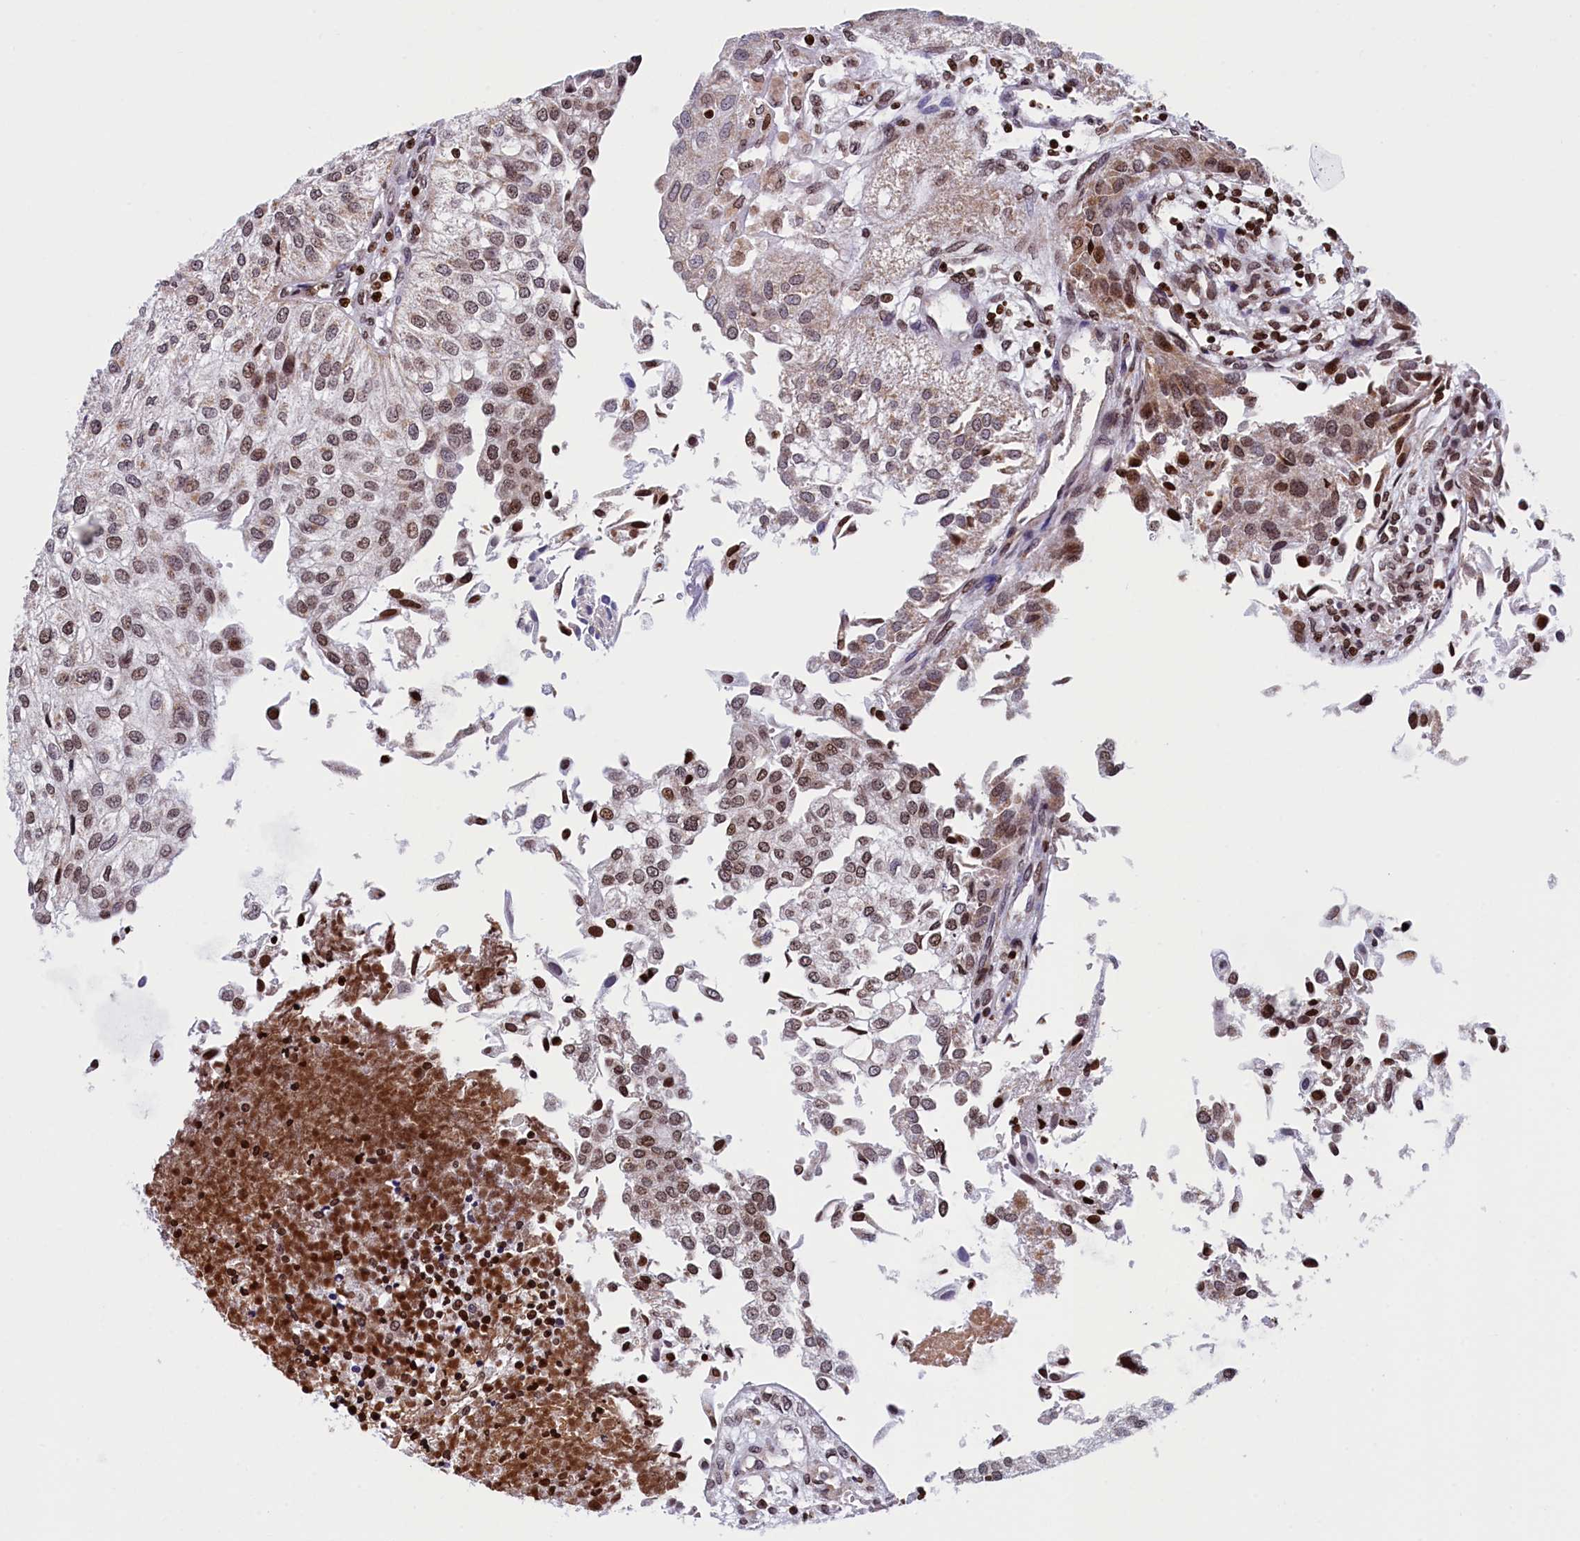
{"staining": {"intensity": "moderate", "quantity": "25%-75%", "location": "nuclear"}, "tissue": "urothelial cancer", "cell_type": "Tumor cells", "image_type": "cancer", "snomed": [{"axis": "morphology", "description": "Urothelial carcinoma, Low grade"}, {"axis": "topography", "description": "Urinary bladder"}], "caption": "Urothelial cancer stained for a protein exhibits moderate nuclear positivity in tumor cells. (DAB (3,3'-diaminobenzidine) IHC, brown staining for protein, blue staining for nuclei).", "gene": "TIMM29", "patient": {"sex": "female", "age": 89}}